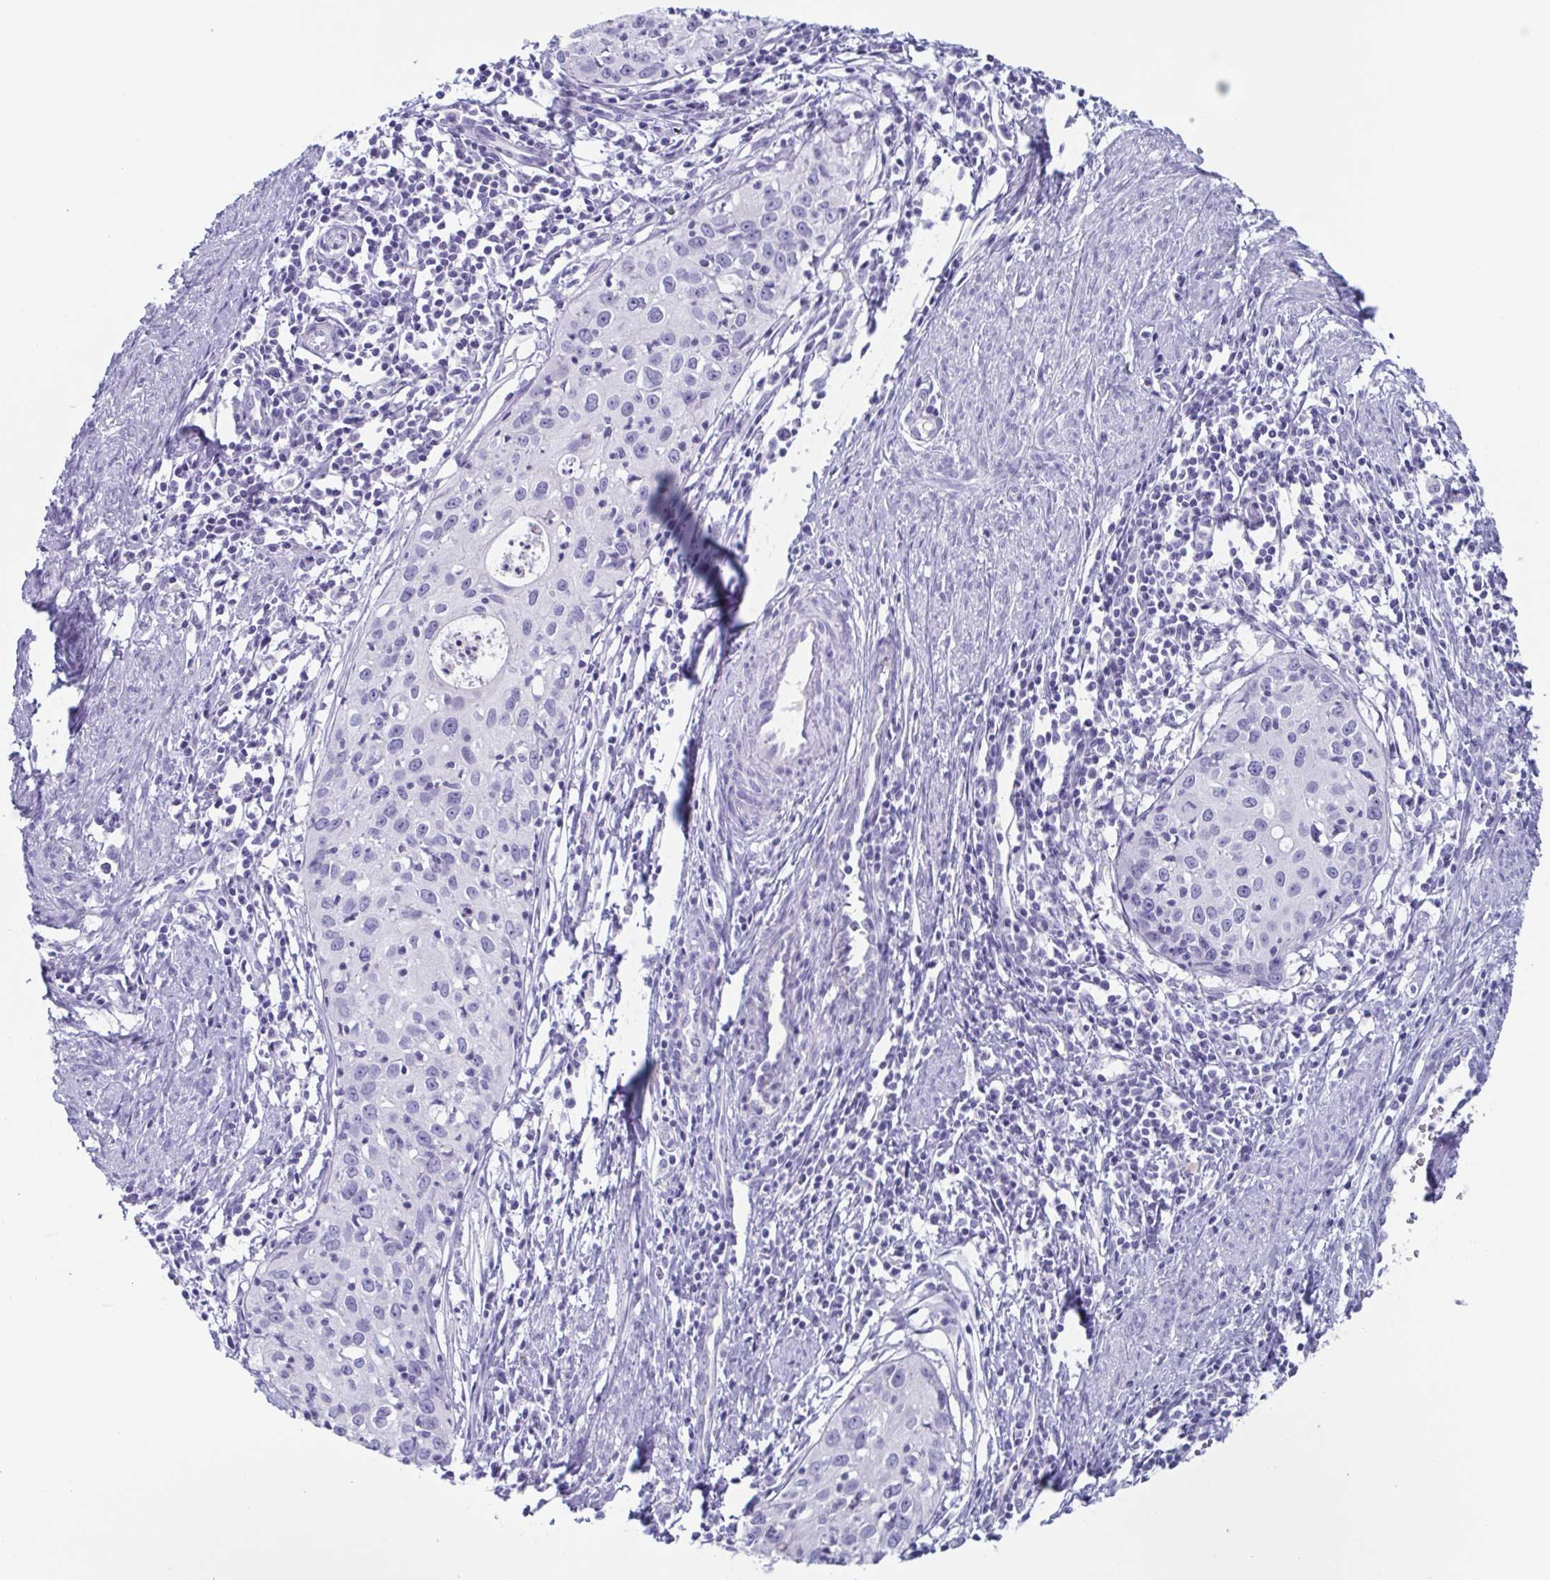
{"staining": {"intensity": "negative", "quantity": "none", "location": "none"}, "tissue": "cervical cancer", "cell_type": "Tumor cells", "image_type": "cancer", "snomed": [{"axis": "morphology", "description": "Squamous cell carcinoma, NOS"}, {"axis": "topography", "description": "Cervix"}], "caption": "A high-resolution histopathology image shows IHC staining of squamous cell carcinoma (cervical), which demonstrates no significant positivity in tumor cells.", "gene": "LYRM2", "patient": {"sex": "female", "age": 40}}